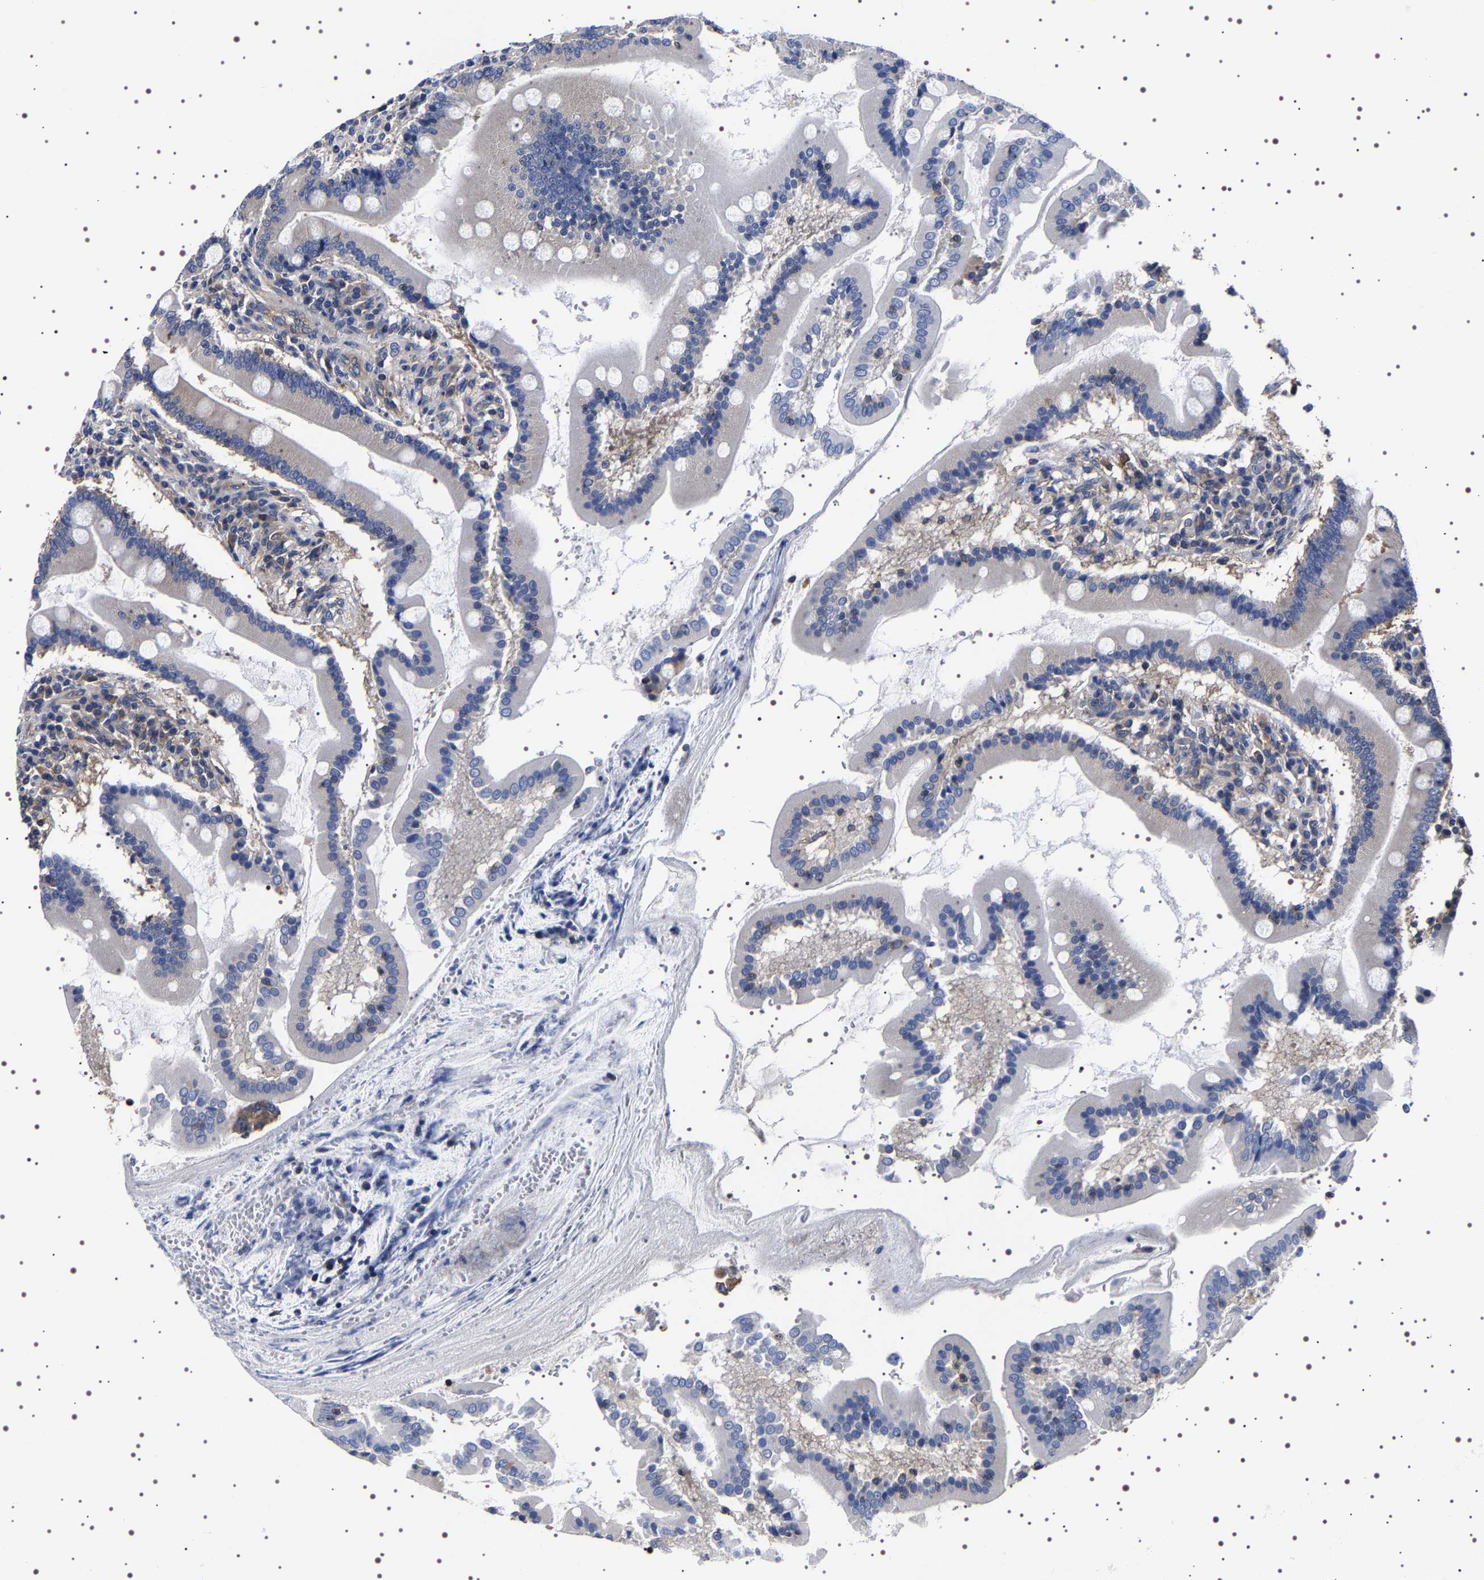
{"staining": {"intensity": "strong", "quantity": "25%-75%", "location": "cytoplasmic/membranous"}, "tissue": "duodenum", "cell_type": "Glandular cells", "image_type": "normal", "snomed": [{"axis": "morphology", "description": "Normal tissue, NOS"}, {"axis": "topography", "description": "Duodenum"}], "caption": "Strong cytoplasmic/membranous expression is identified in about 25%-75% of glandular cells in benign duodenum. Using DAB (brown) and hematoxylin (blue) stains, captured at high magnification using brightfield microscopy.", "gene": "DARS1", "patient": {"sex": "male", "age": 50}}